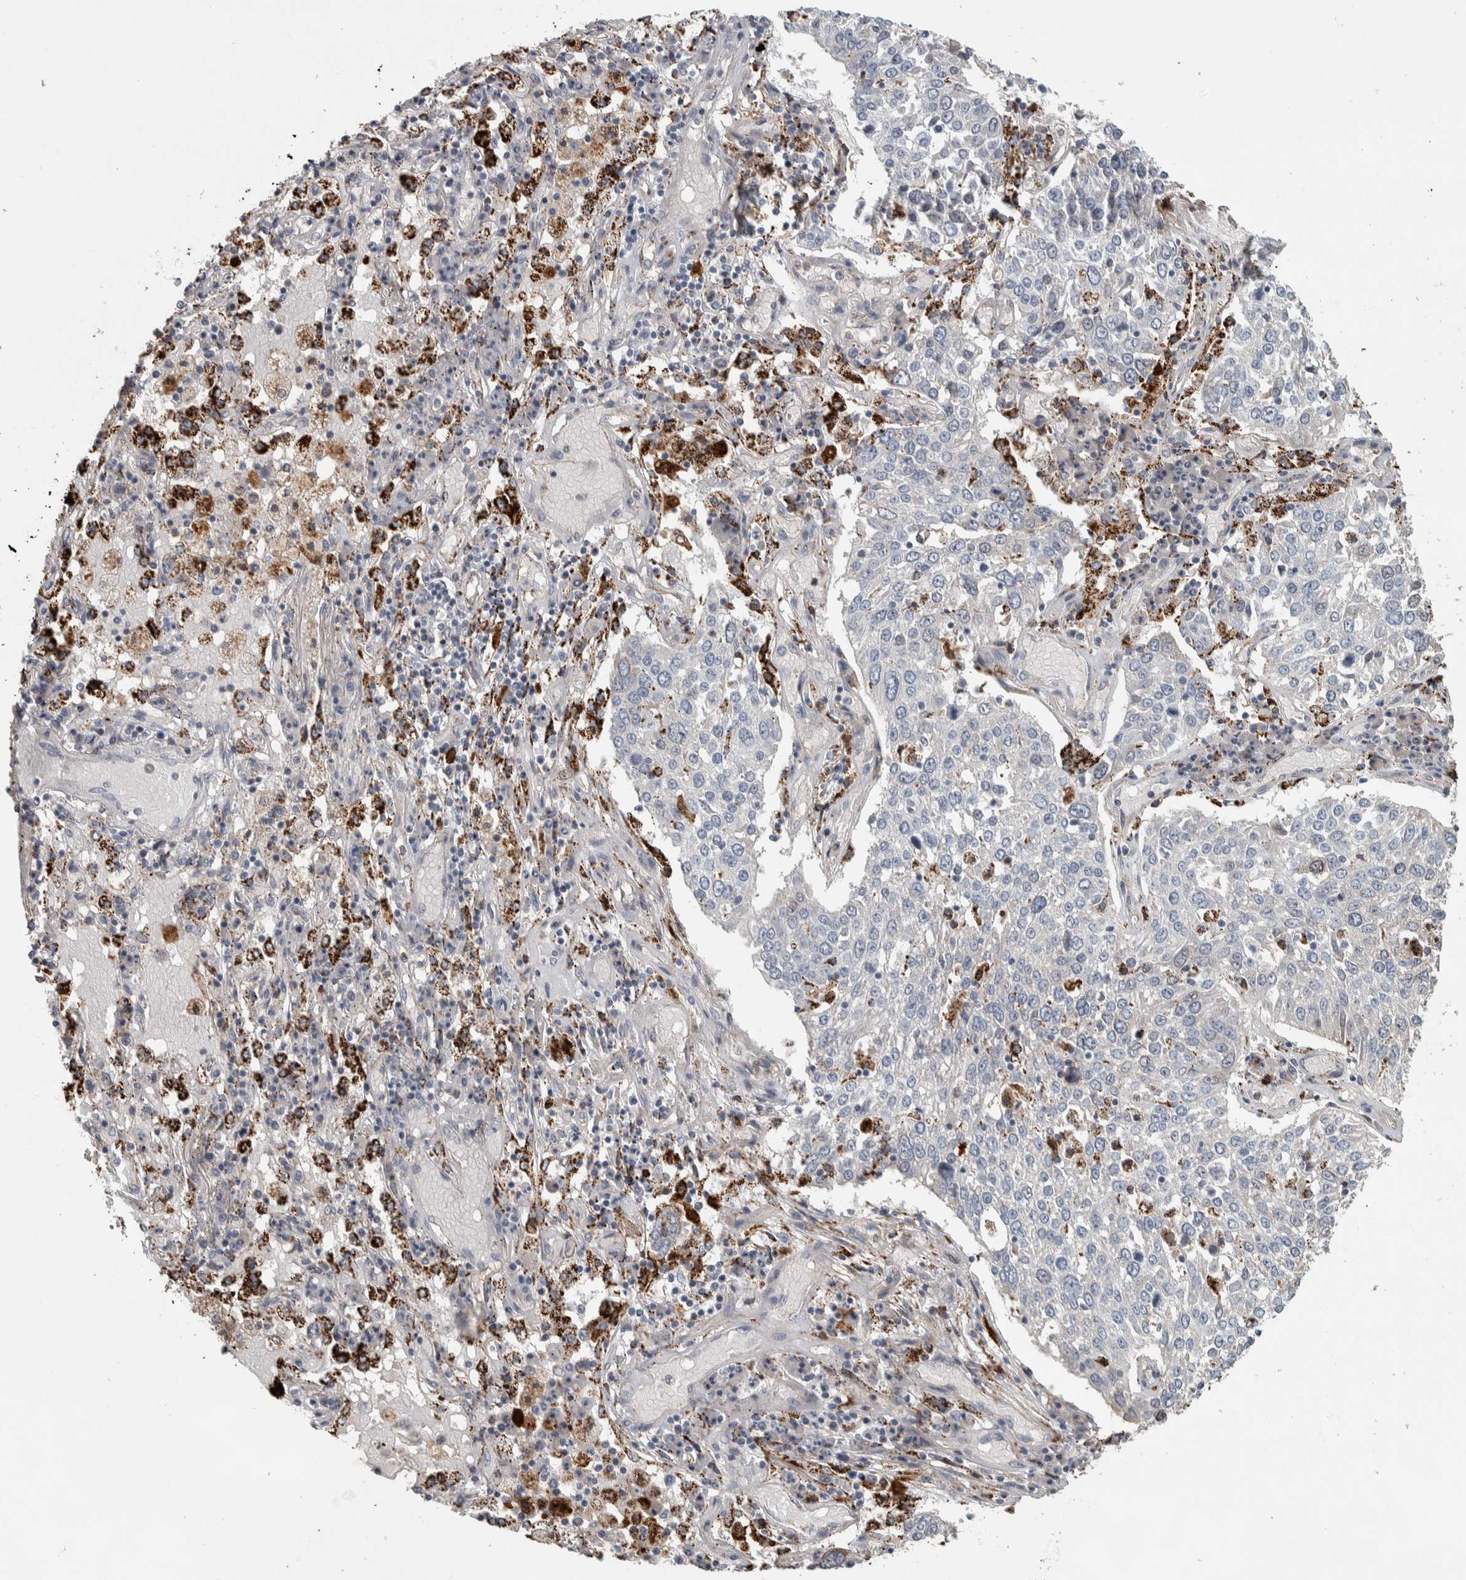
{"staining": {"intensity": "negative", "quantity": "none", "location": "none"}, "tissue": "lung cancer", "cell_type": "Tumor cells", "image_type": "cancer", "snomed": [{"axis": "morphology", "description": "Squamous cell carcinoma, NOS"}, {"axis": "topography", "description": "Lung"}], "caption": "A high-resolution image shows immunohistochemistry (IHC) staining of lung squamous cell carcinoma, which shows no significant expression in tumor cells.", "gene": "FAM78A", "patient": {"sex": "male", "age": 65}}